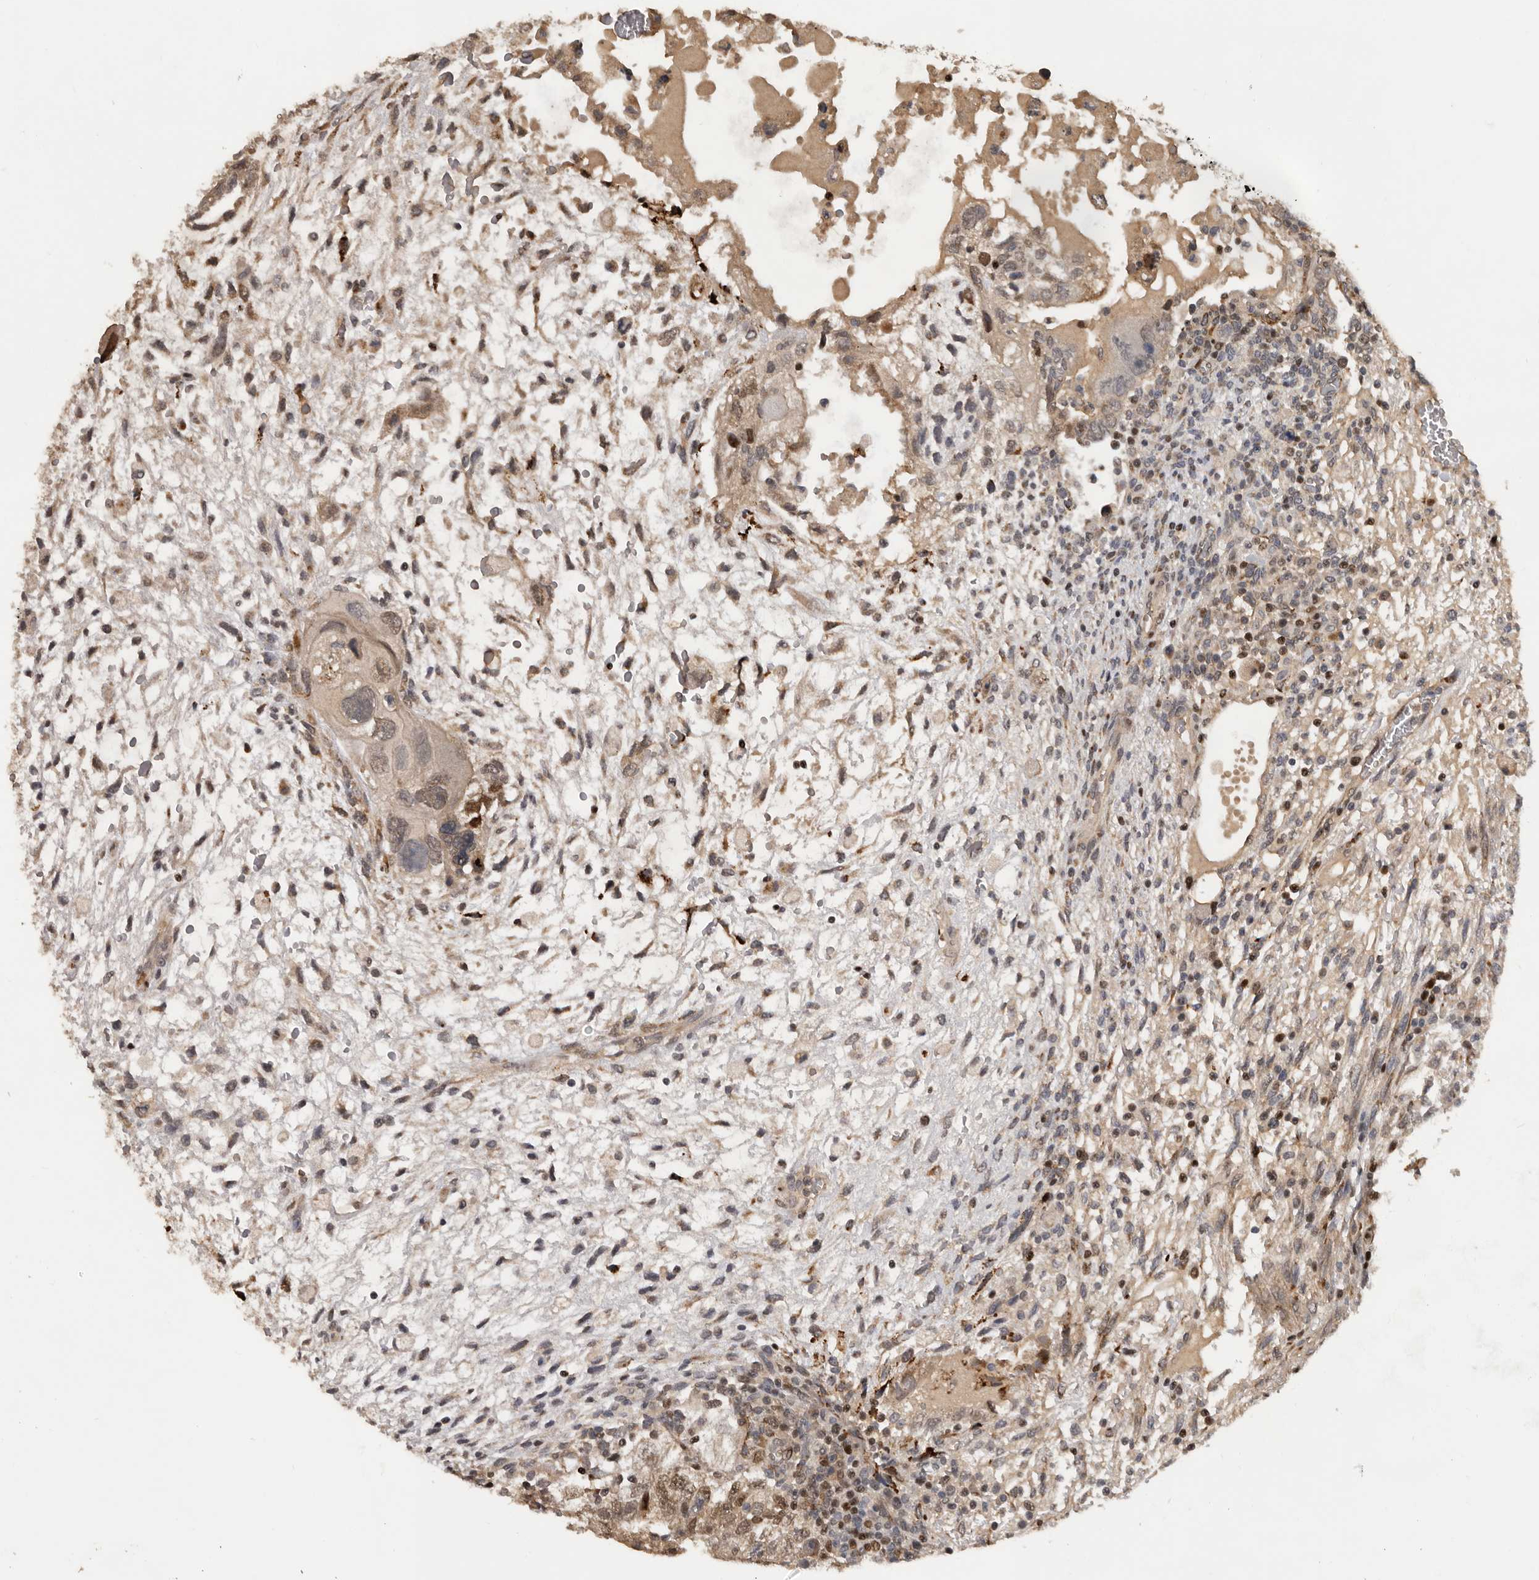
{"staining": {"intensity": "weak", "quantity": ">75%", "location": "cytoplasmic/membranous,nuclear"}, "tissue": "testis cancer", "cell_type": "Tumor cells", "image_type": "cancer", "snomed": [{"axis": "morphology", "description": "Carcinoma, Embryonal, NOS"}, {"axis": "topography", "description": "Testis"}], "caption": "Testis cancer (embryonal carcinoma) was stained to show a protein in brown. There is low levels of weak cytoplasmic/membranous and nuclear expression in approximately >75% of tumor cells.", "gene": "HENMT1", "patient": {"sex": "male", "age": 36}}